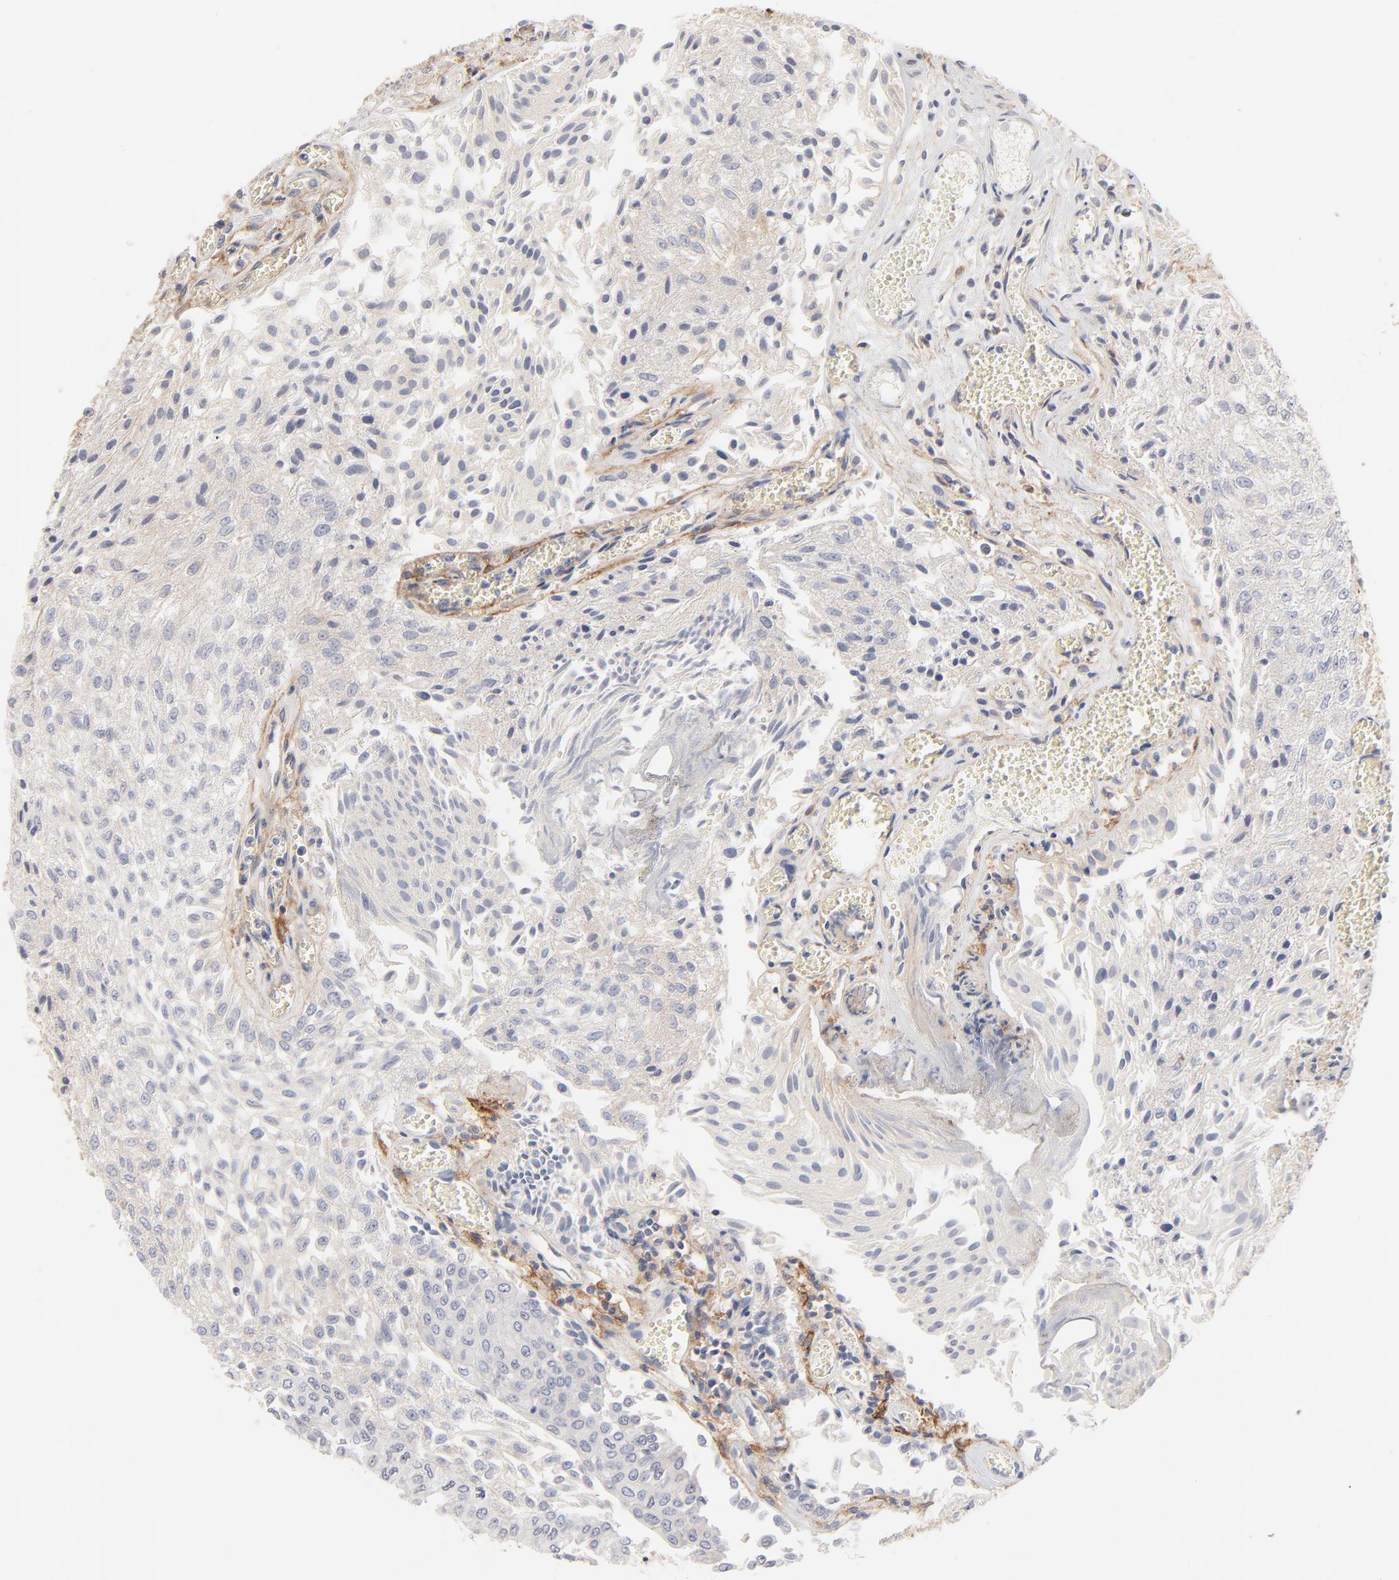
{"staining": {"intensity": "weak", "quantity": "25%-75%", "location": "cytoplasmic/membranous"}, "tissue": "urothelial cancer", "cell_type": "Tumor cells", "image_type": "cancer", "snomed": [{"axis": "morphology", "description": "Urothelial carcinoma, Low grade"}, {"axis": "topography", "description": "Urinary bladder"}], "caption": "Protein analysis of urothelial cancer tissue exhibits weak cytoplasmic/membranous staining in about 25%-75% of tumor cells.", "gene": "SLC16A1", "patient": {"sex": "male", "age": 86}}